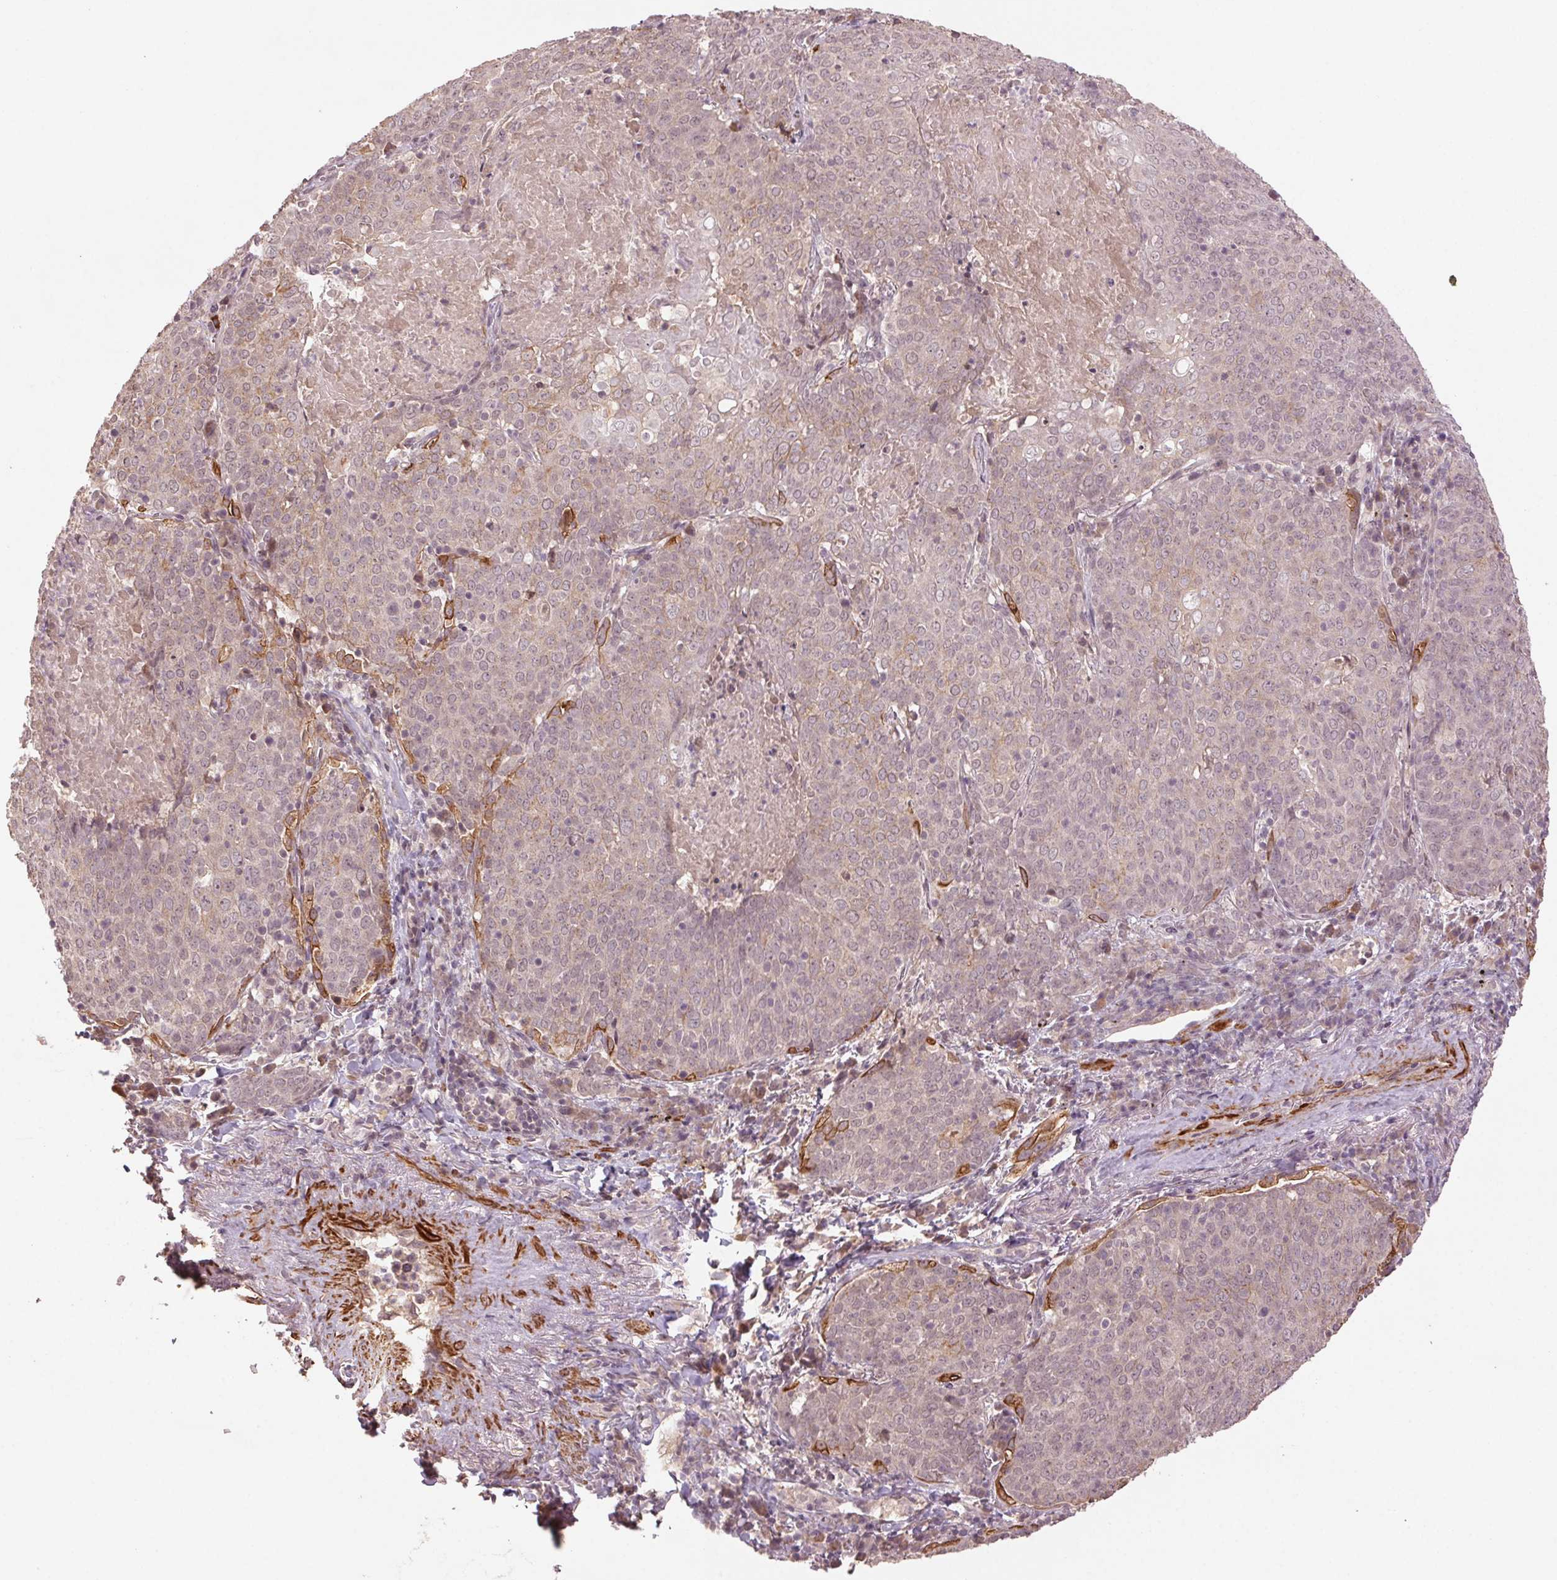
{"staining": {"intensity": "negative", "quantity": "none", "location": "none"}, "tissue": "lung cancer", "cell_type": "Tumor cells", "image_type": "cancer", "snomed": [{"axis": "morphology", "description": "Squamous cell carcinoma, NOS"}, {"axis": "topography", "description": "Lung"}], "caption": "High power microscopy photomicrograph of an immunohistochemistry (IHC) photomicrograph of squamous cell carcinoma (lung), revealing no significant expression in tumor cells.", "gene": "SMLR1", "patient": {"sex": "male", "age": 82}}